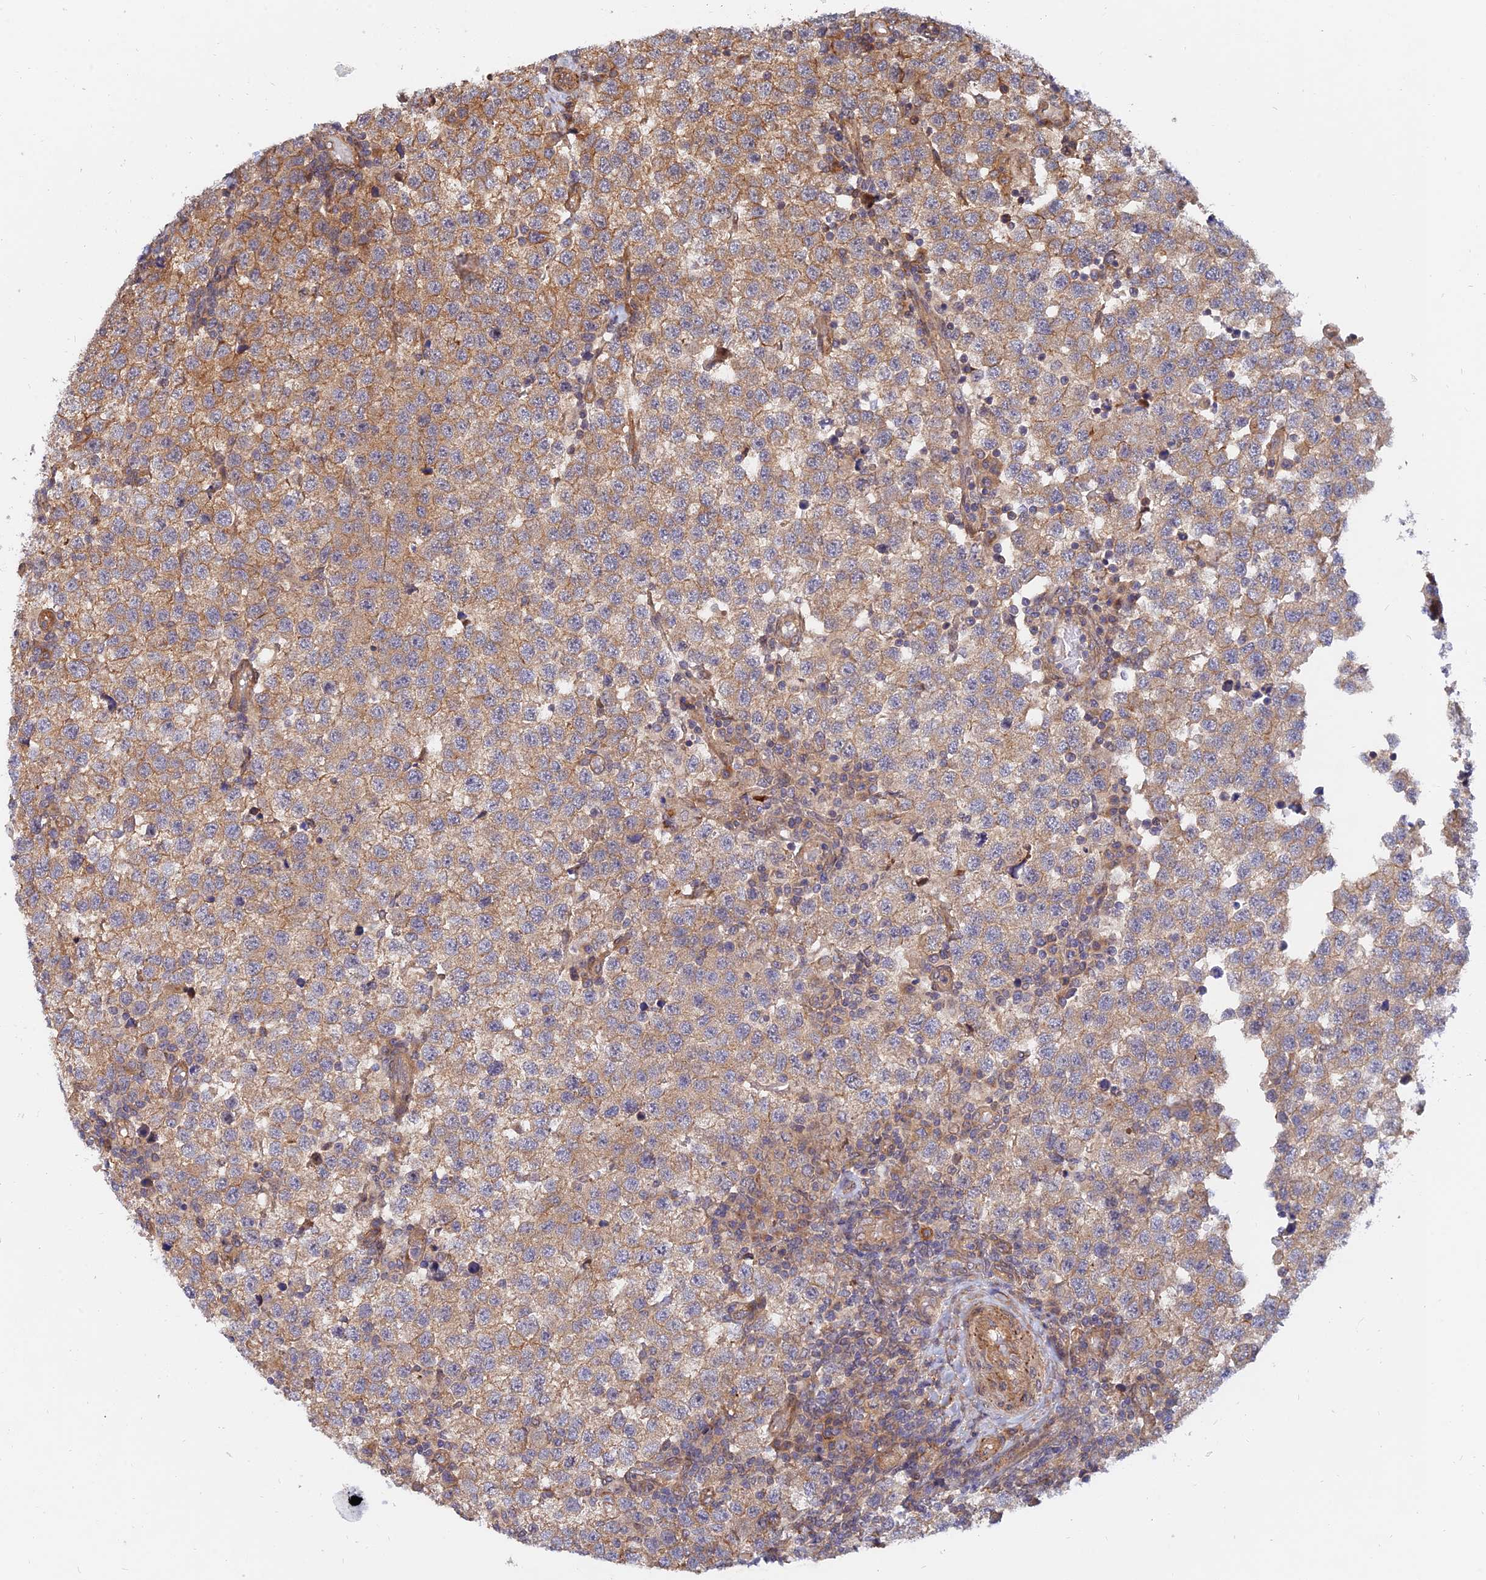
{"staining": {"intensity": "moderate", "quantity": "25%-75%", "location": "cytoplasmic/membranous"}, "tissue": "testis cancer", "cell_type": "Tumor cells", "image_type": "cancer", "snomed": [{"axis": "morphology", "description": "Seminoma, NOS"}, {"axis": "topography", "description": "Testis"}], "caption": "Protein expression analysis of seminoma (testis) exhibits moderate cytoplasmic/membranous staining in about 25%-75% of tumor cells.", "gene": "WDR41", "patient": {"sex": "male", "age": 34}}